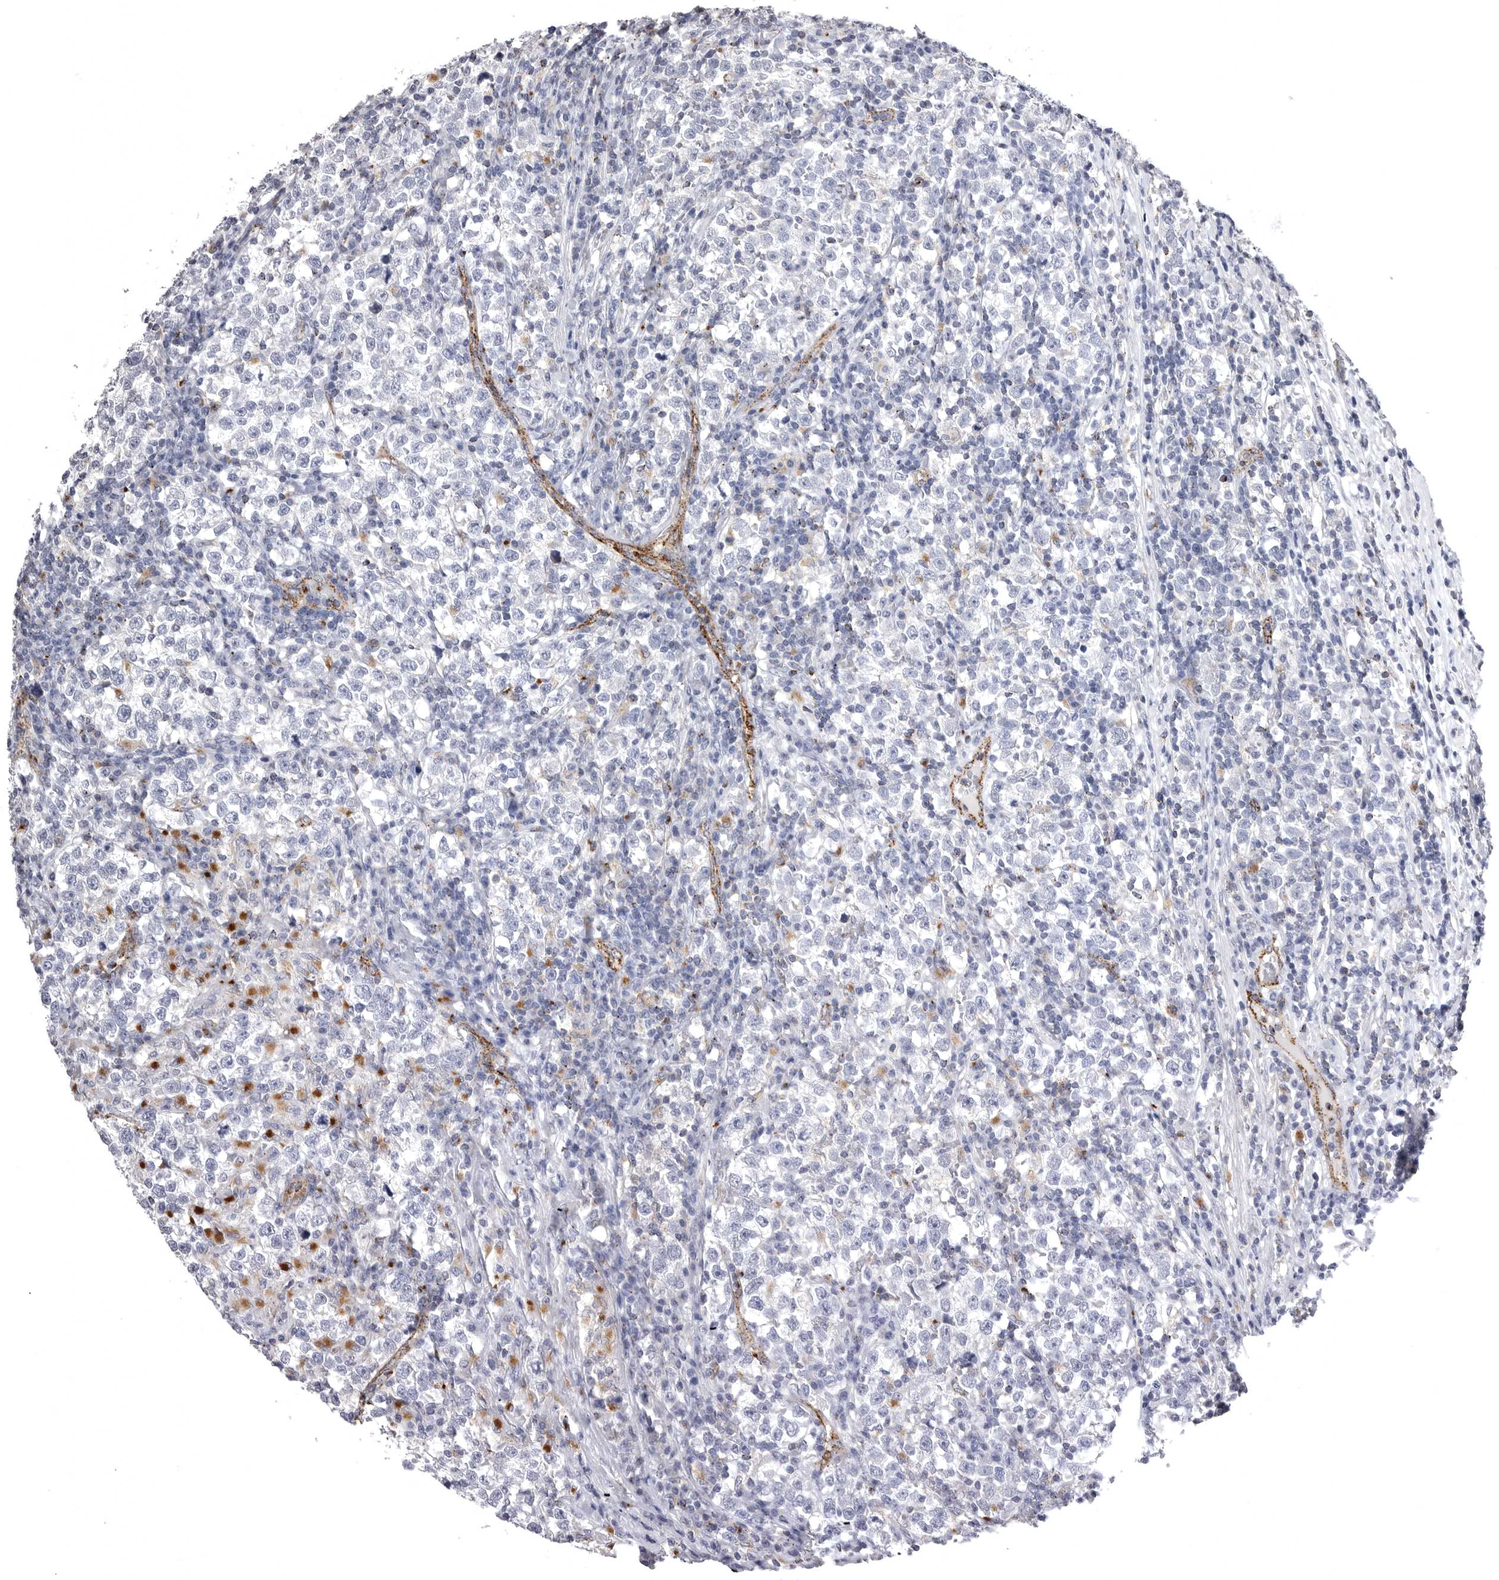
{"staining": {"intensity": "negative", "quantity": "none", "location": "none"}, "tissue": "testis cancer", "cell_type": "Tumor cells", "image_type": "cancer", "snomed": [{"axis": "morphology", "description": "Normal tissue, NOS"}, {"axis": "morphology", "description": "Seminoma, NOS"}, {"axis": "topography", "description": "Testis"}], "caption": "The image exhibits no significant positivity in tumor cells of seminoma (testis).", "gene": "PSPN", "patient": {"sex": "male", "age": 43}}